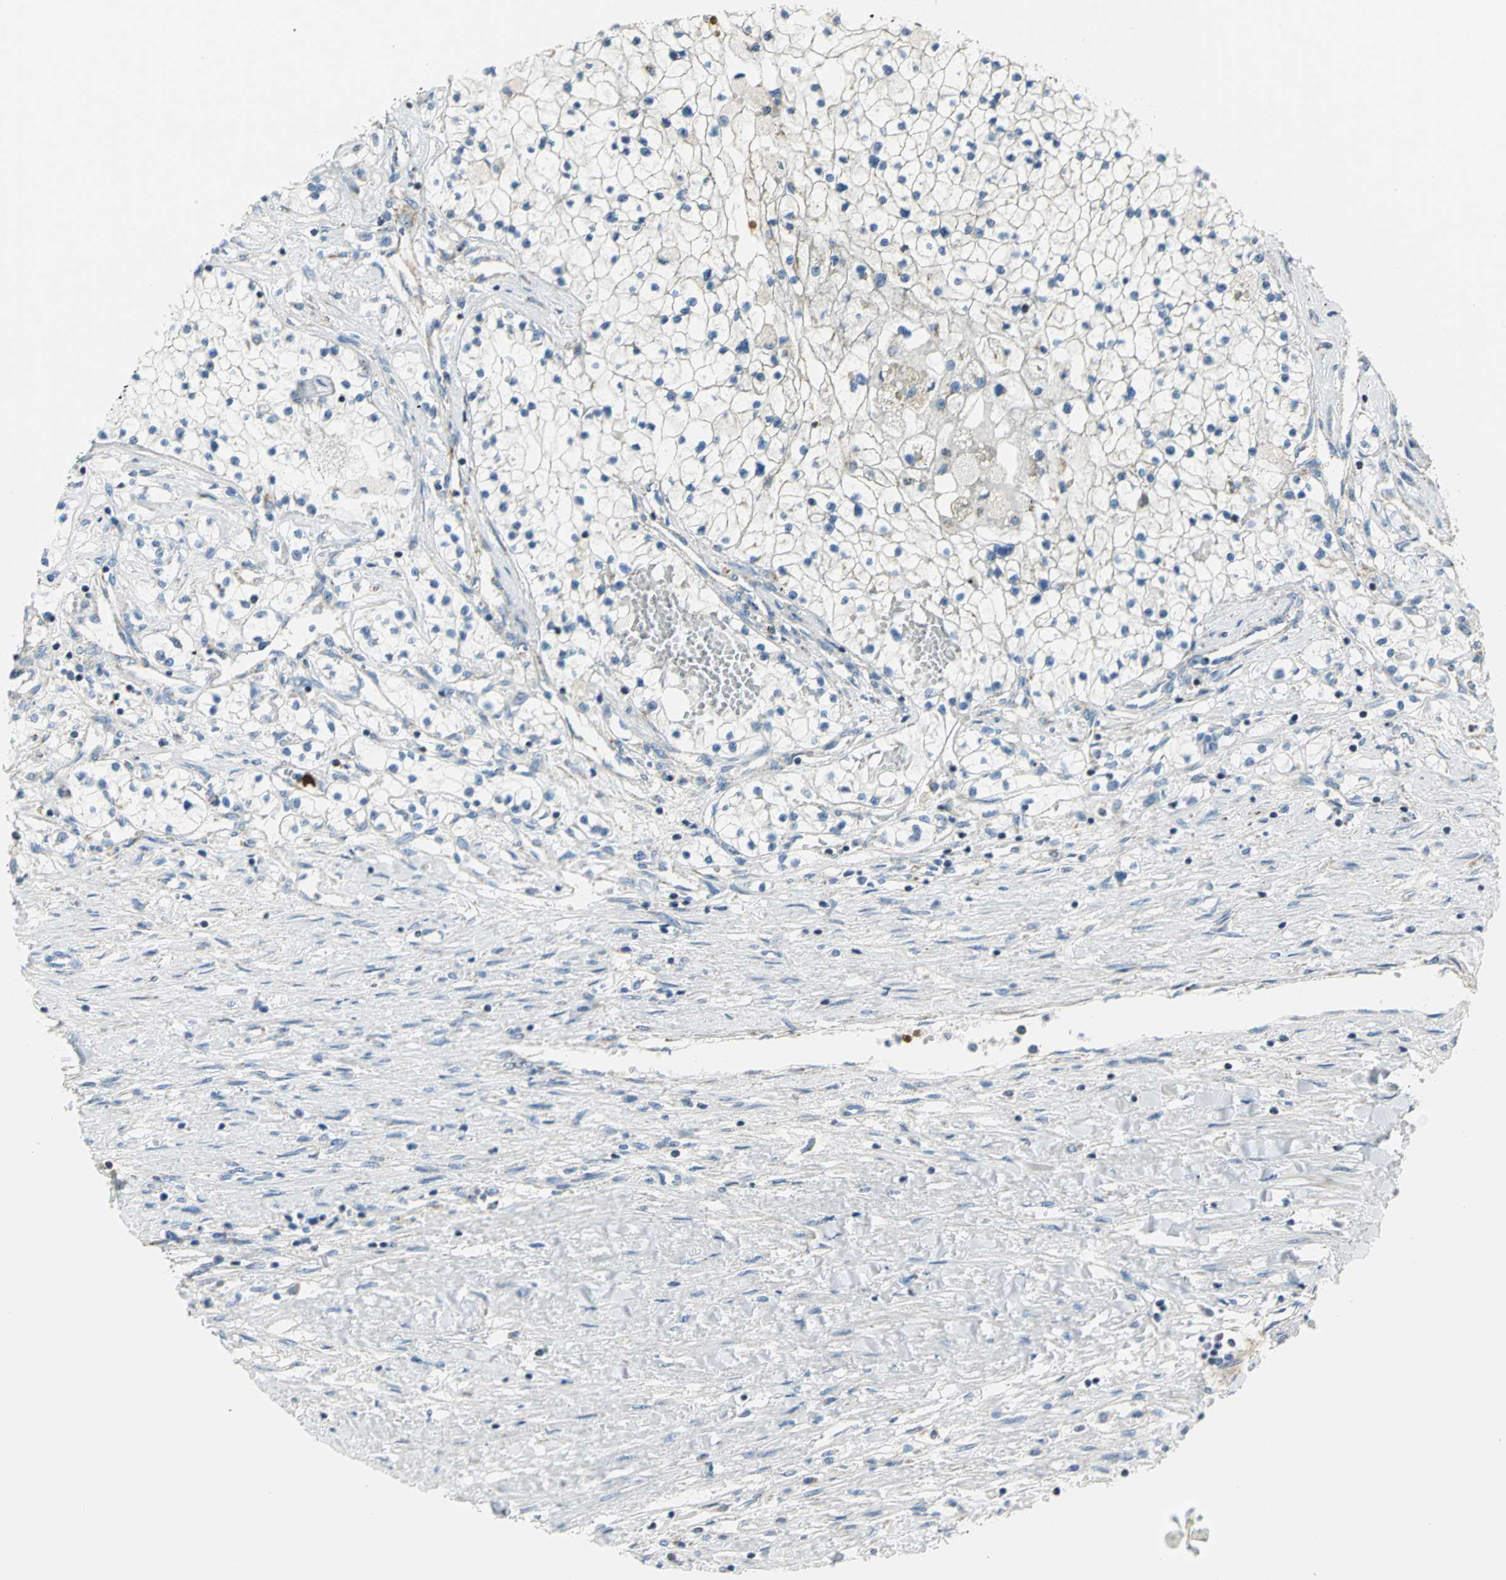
{"staining": {"intensity": "negative", "quantity": "none", "location": "none"}, "tissue": "renal cancer", "cell_type": "Tumor cells", "image_type": "cancer", "snomed": [{"axis": "morphology", "description": "Adenocarcinoma, NOS"}, {"axis": "topography", "description": "Kidney"}], "caption": "Immunohistochemistry (IHC) of renal adenocarcinoma displays no positivity in tumor cells.", "gene": "ALOX15", "patient": {"sex": "male", "age": 68}}